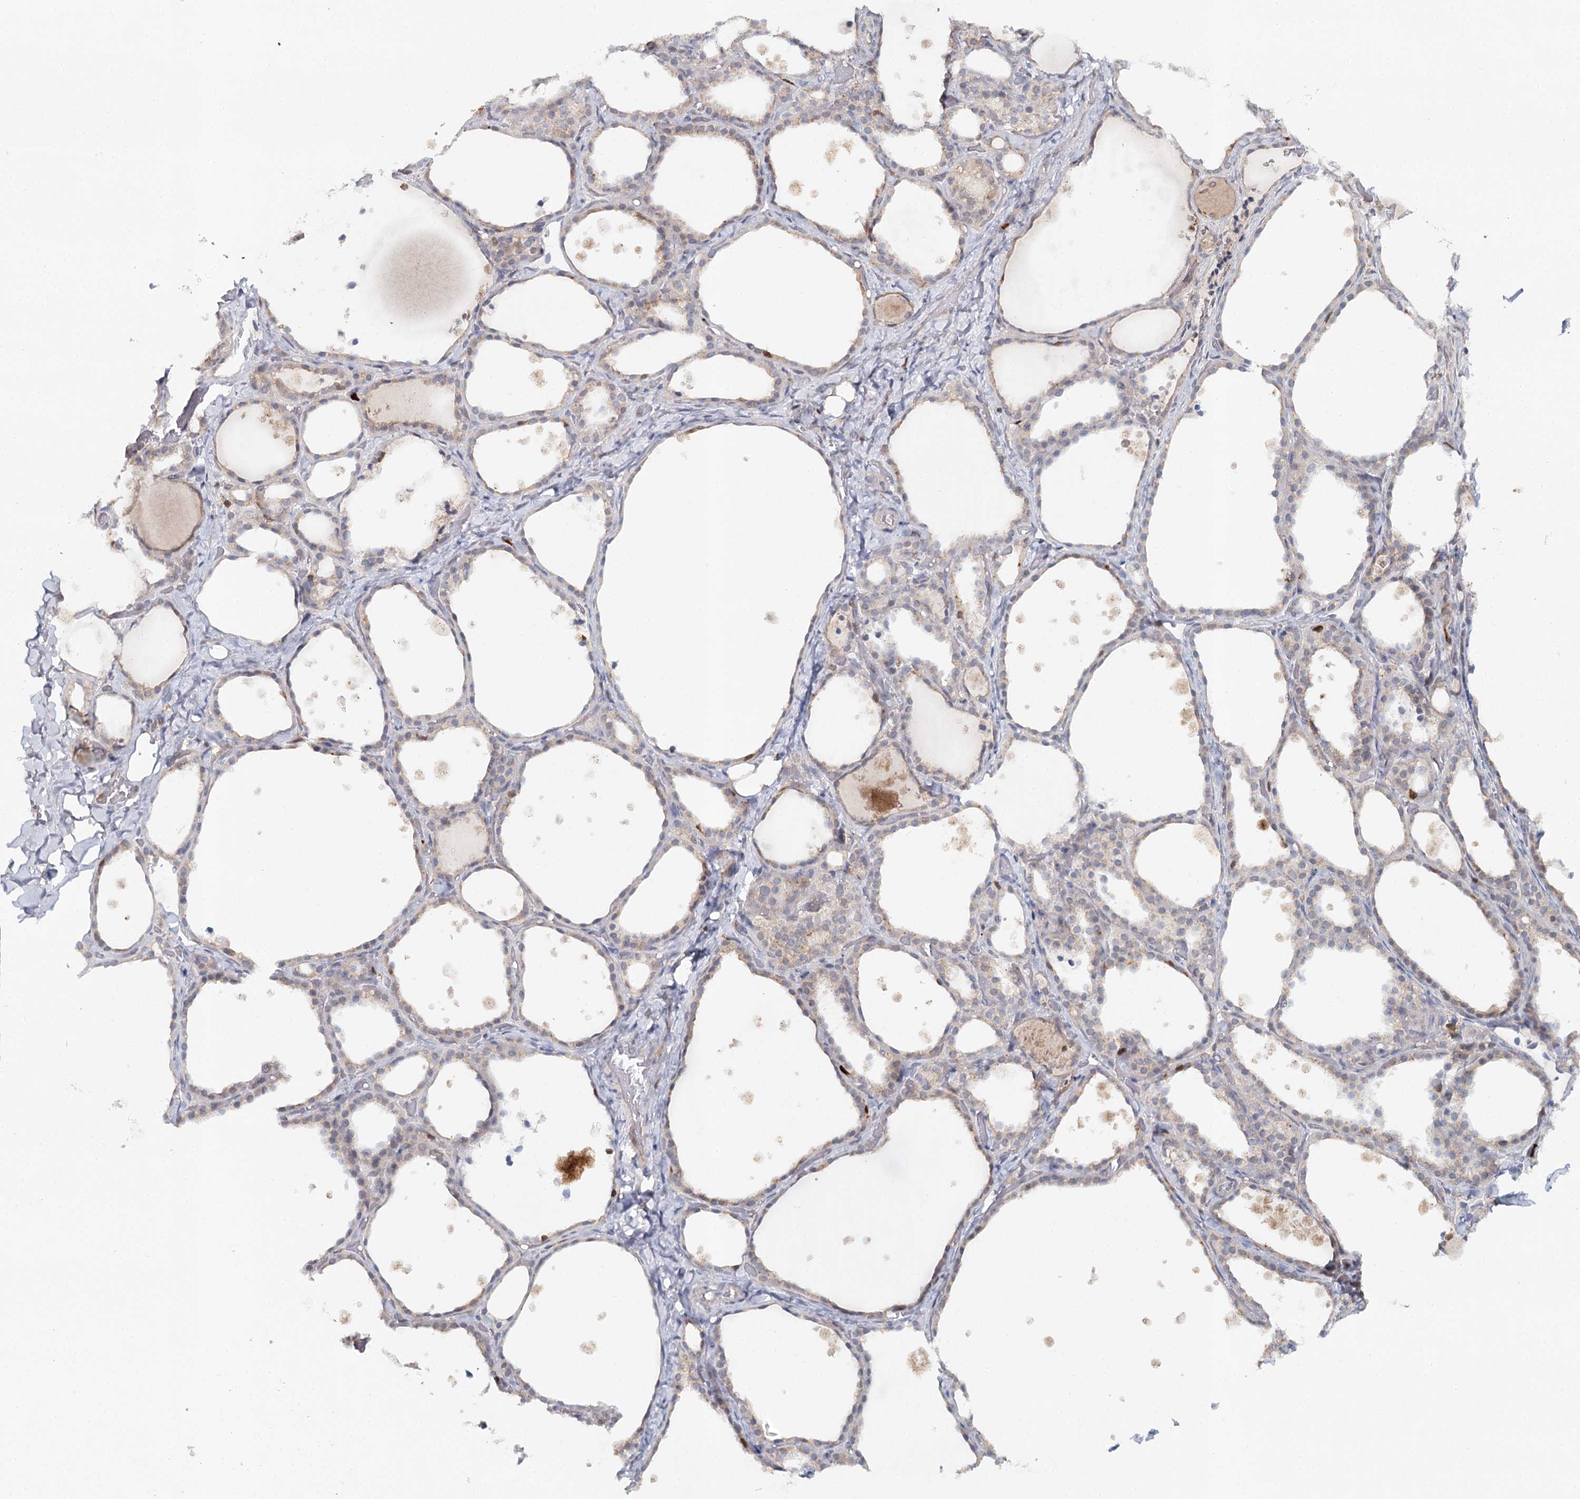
{"staining": {"intensity": "negative", "quantity": "none", "location": "none"}, "tissue": "thyroid gland", "cell_type": "Glandular cells", "image_type": "normal", "snomed": [{"axis": "morphology", "description": "Normal tissue, NOS"}, {"axis": "topography", "description": "Thyroid gland"}], "caption": "This is an immunohistochemistry (IHC) image of normal thyroid gland. There is no expression in glandular cells.", "gene": "SLC41A2", "patient": {"sex": "female", "age": 44}}